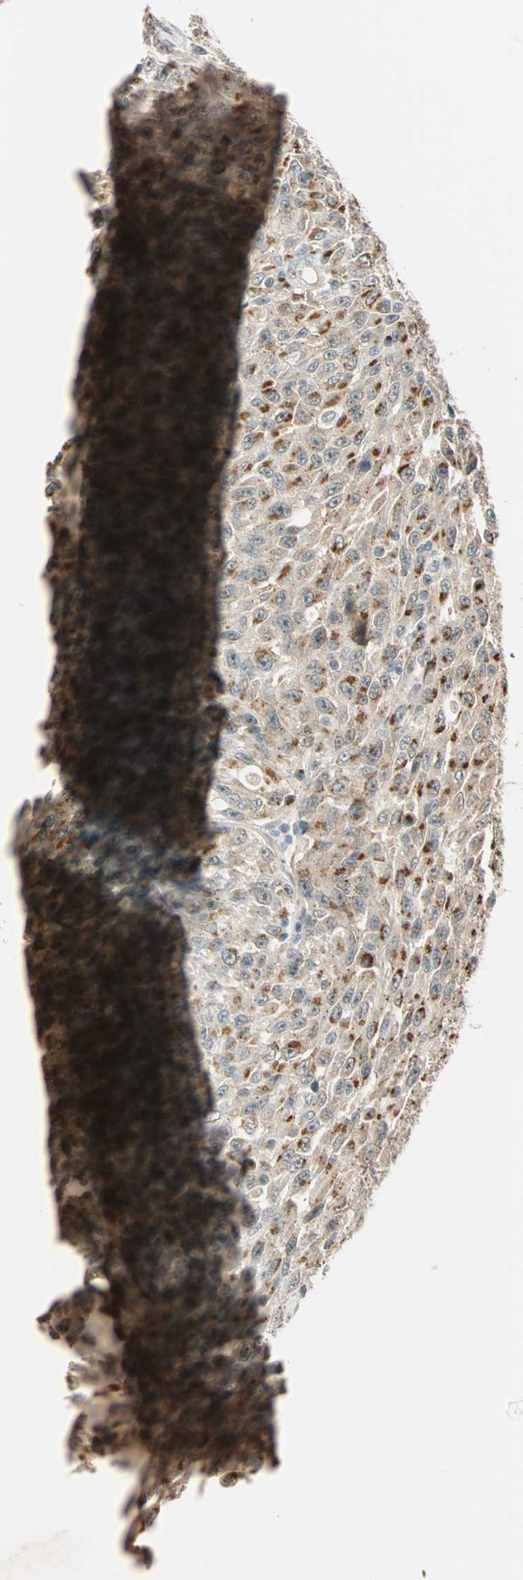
{"staining": {"intensity": "weak", "quantity": "25%-75%", "location": "cytoplasmic/membranous"}, "tissue": "urothelial cancer", "cell_type": "Tumor cells", "image_type": "cancer", "snomed": [{"axis": "morphology", "description": "Urothelial carcinoma, High grade"}, {"axis": "topography", "description": "Urinary bladder"}], "caption": "Urothelial cancer stained for a protein shows weak cytoplasmic/membranous positivity in tumor cells.", "gene": "PRDM2", "patient": {"sex": "male", "age": 66}}